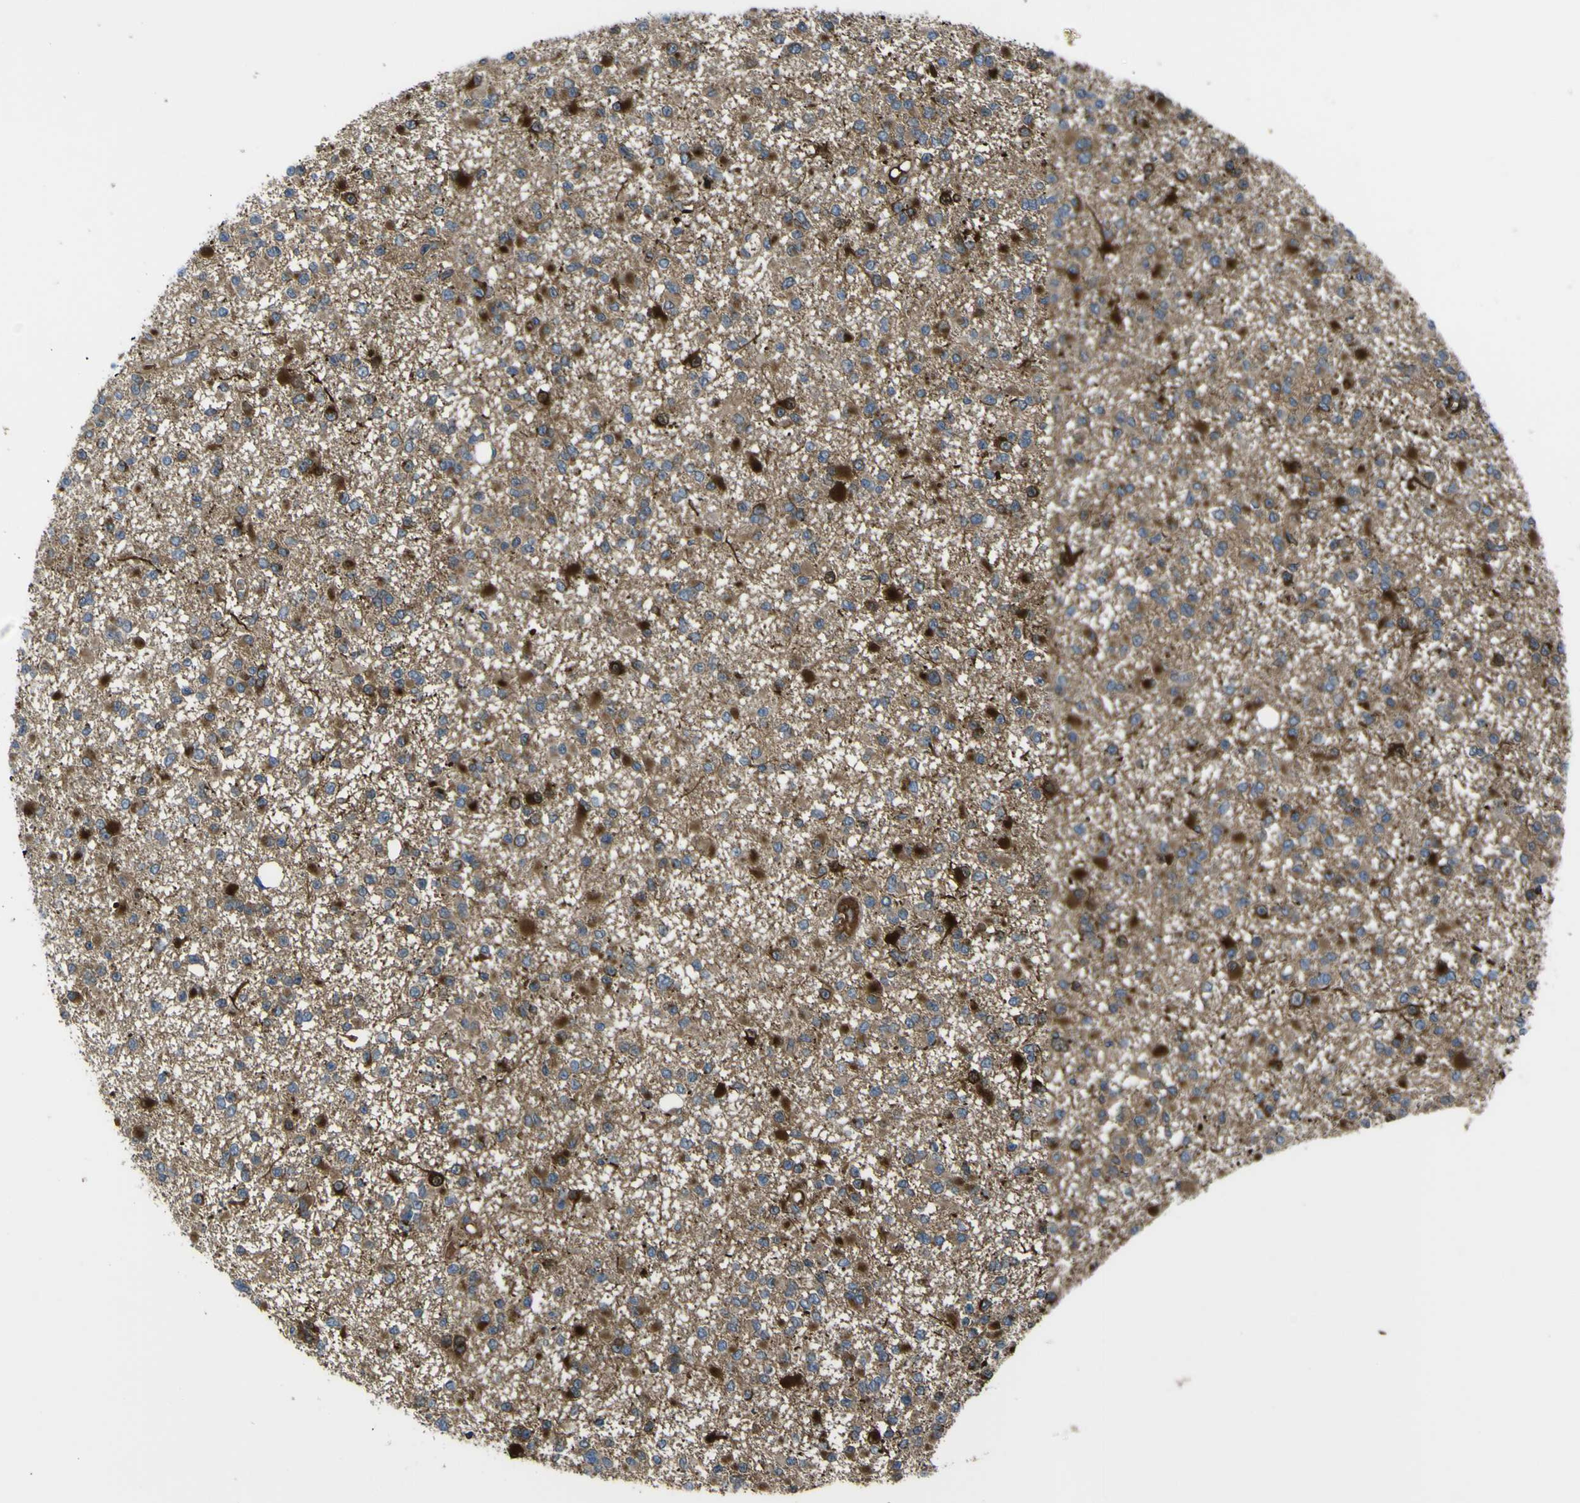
{"staining": {"intensity": "strong", "quantity": "25%-75%", "location": "cytoplasmic/membranous"}, "tissue": "glioma", "cell_type": "Tumor cells", "image_type": "cancer", "snomed": [{"axis": "morphology", "description": "Glioma, malignant, Low grade"}, {"axis": "topography", "description": "Brain"}], "caption": "Immunohistochemistry (IHC) of human glioma exhibits high levels of strong cytoplasmic/membranous staining in about 25%-75% of tumor cells.", "gene": "CST3", "patient": {"sex": "female", "age": 22}}